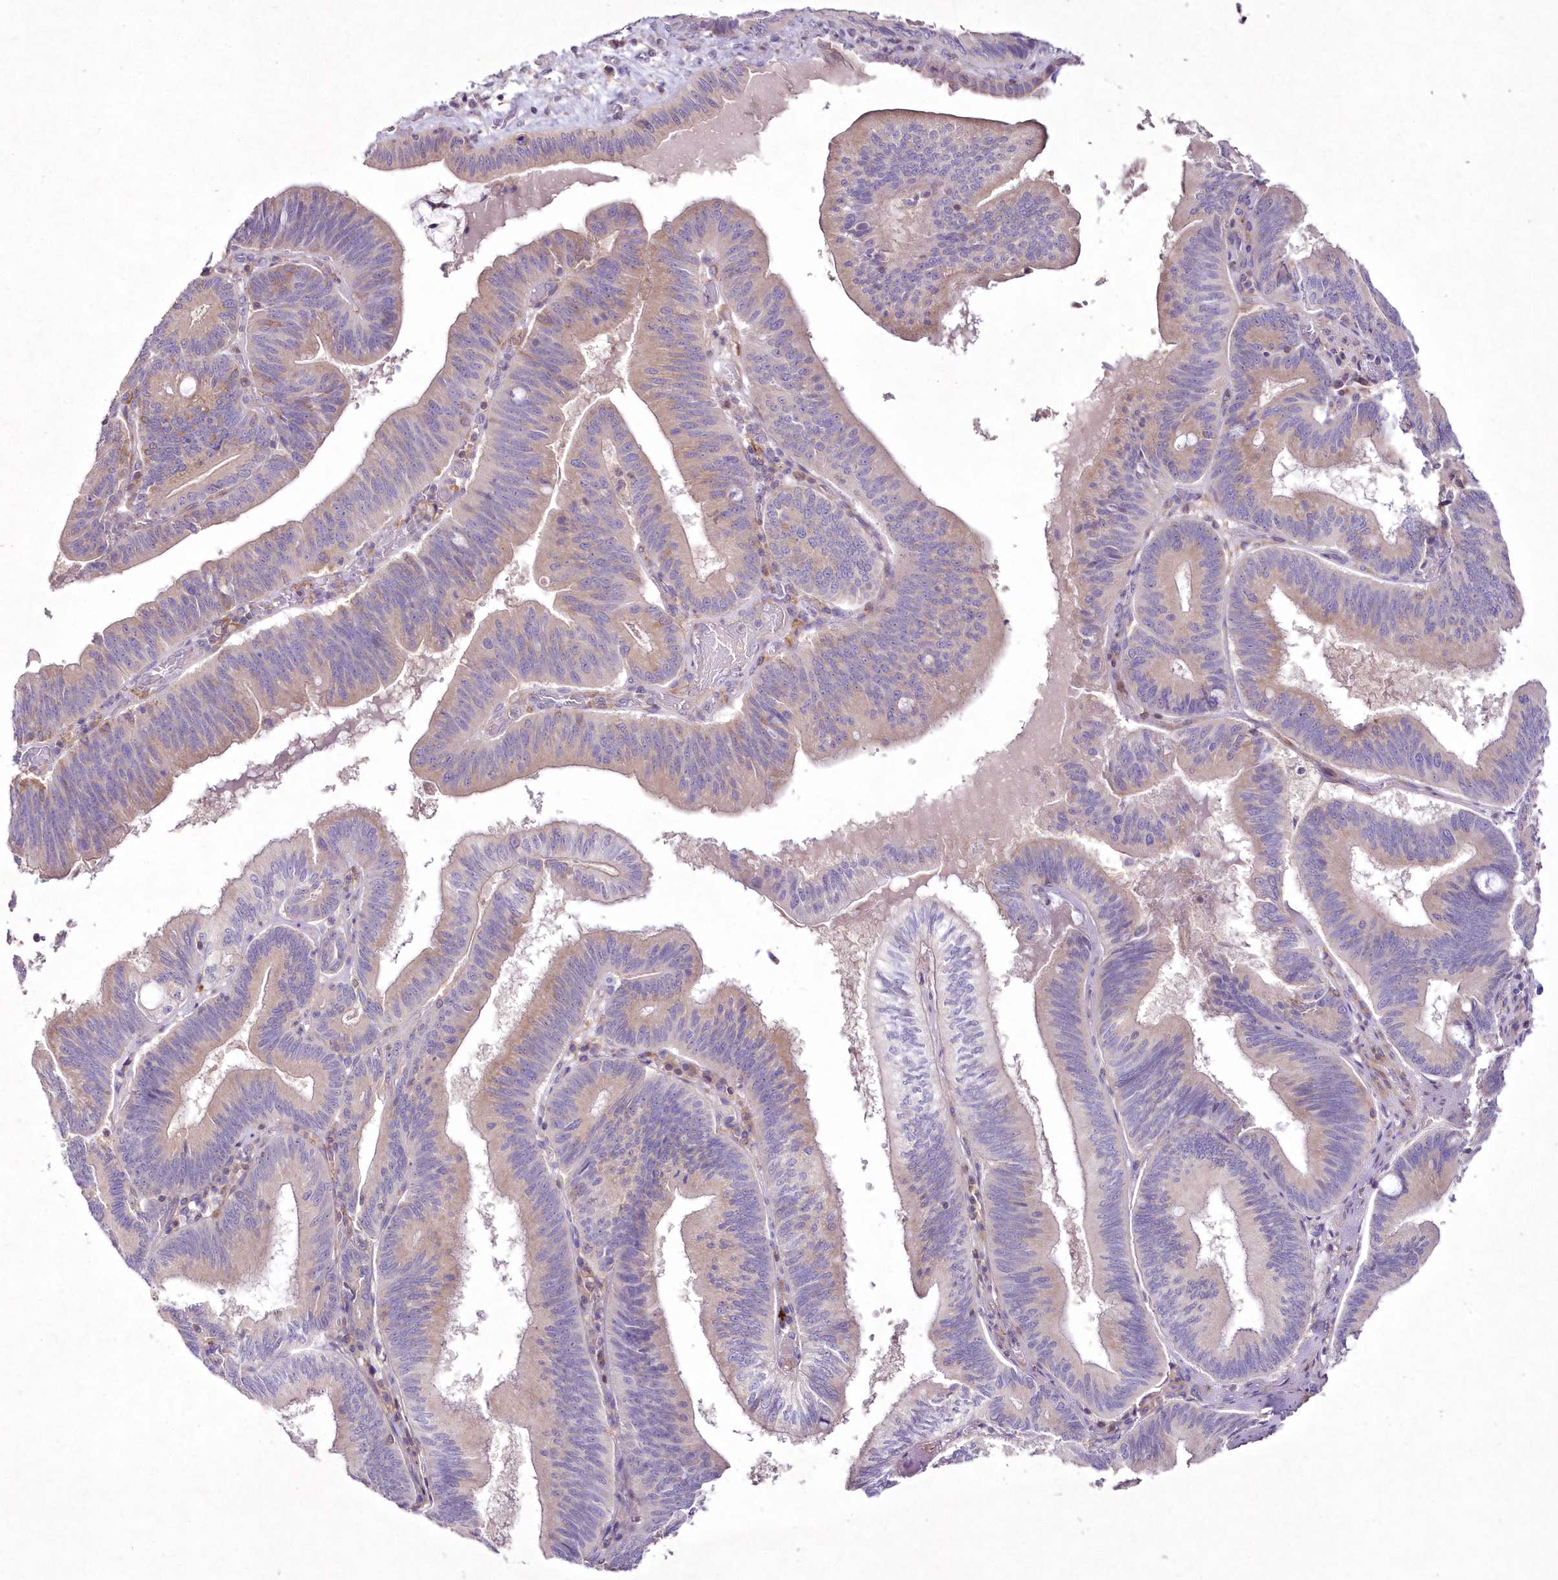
{"staining": {"intensity": "weak", "quantity": "25%-75%", "location": "cytoplasmic/membranous"}, "tissue": "pancreatic cancer", "cell_type": "Tumor cells", "image_type": "cancer", "snomed": [{"axis": "morphology", "description": "Adenocarcinoma, NOS"}, {"axis": "topography", "description": "Pancreas"}], "caption": "Adenocarcinoma (pancreatic) tissue reveals weak cytoplasmic/membranous expression in approximately 25%-75% of tumor cells", "gene": "ARFGEF3", "patient": {"sex": "male", "age": 82}}